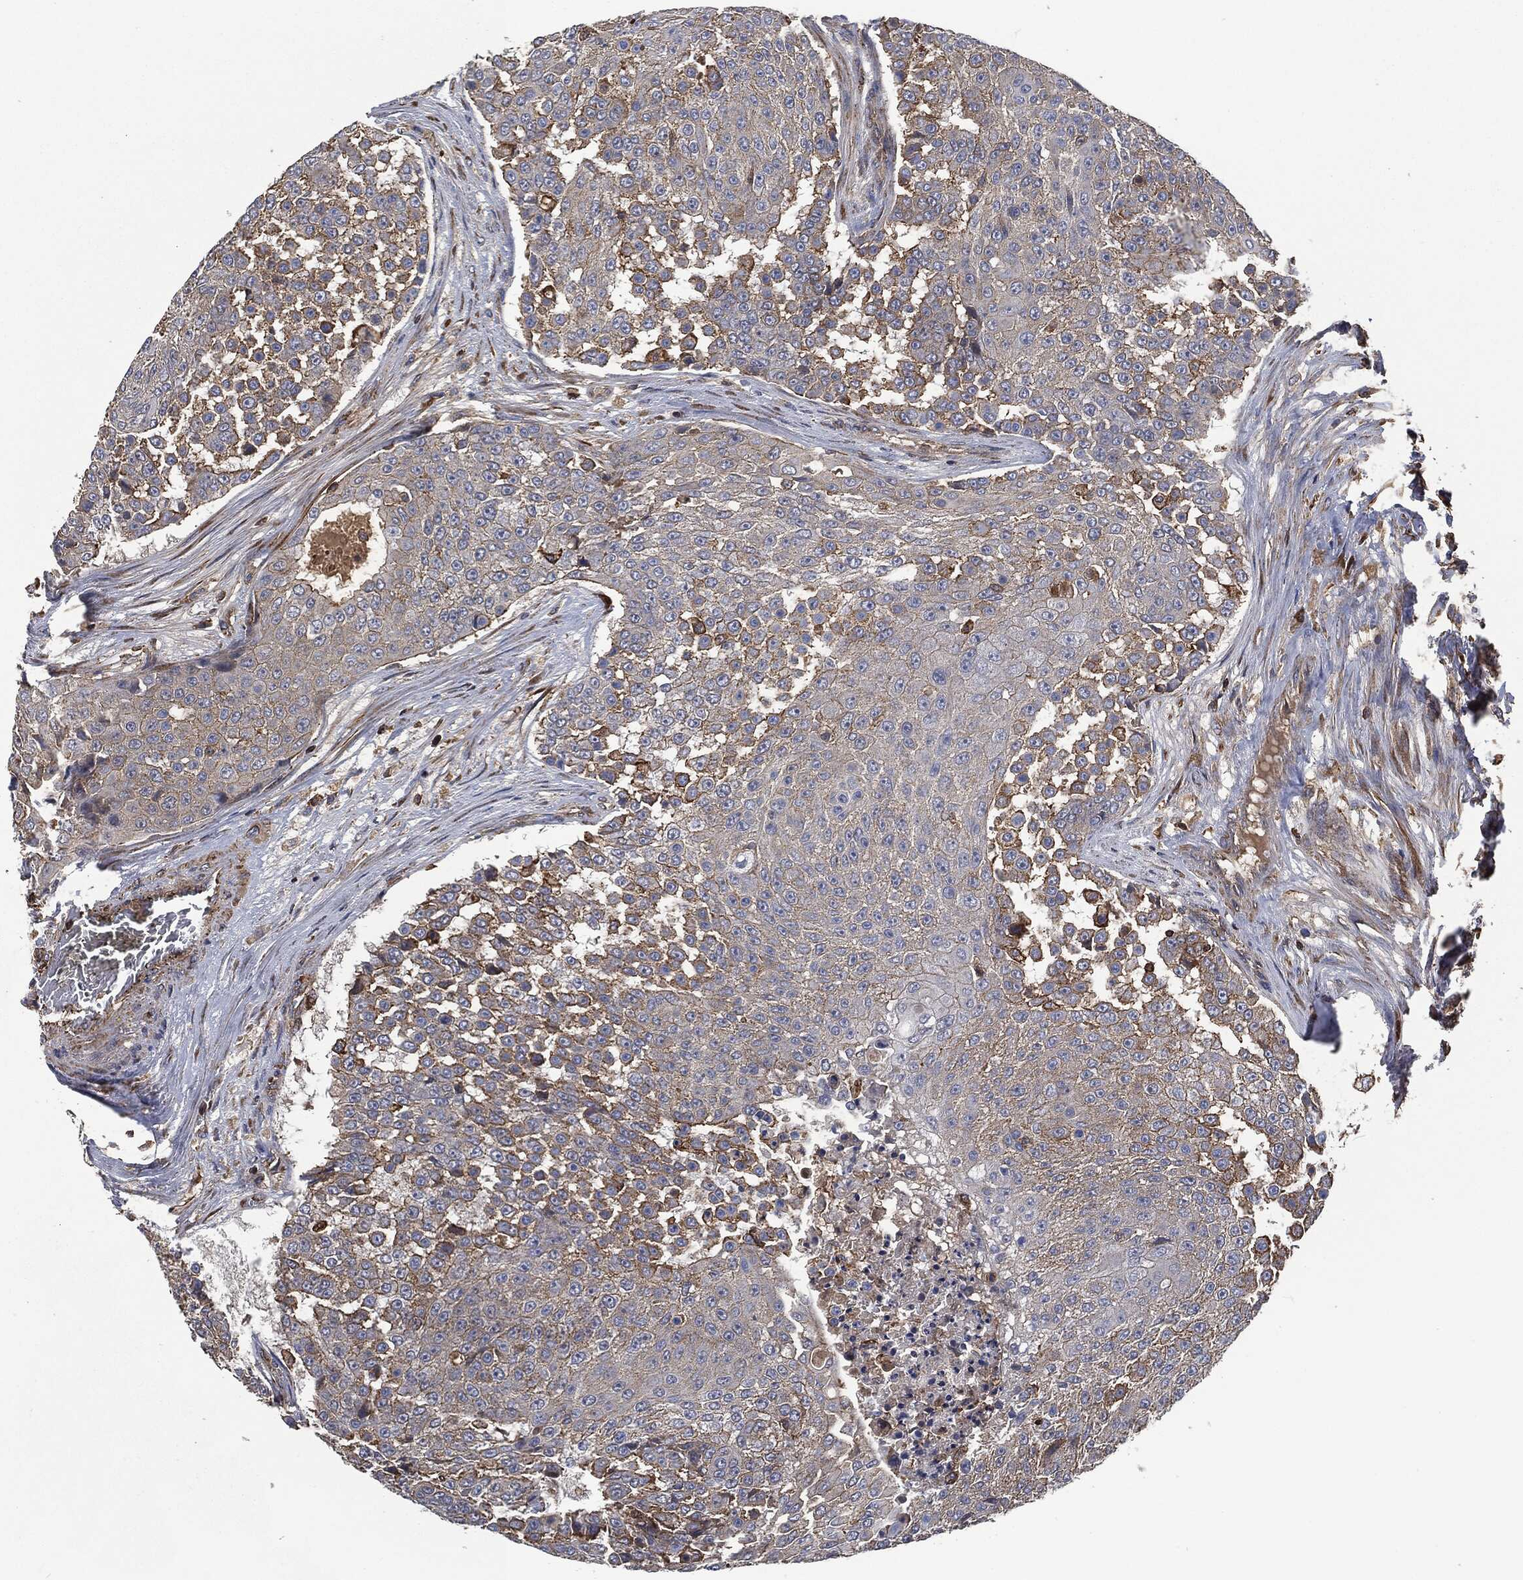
{"staining": {"intensity": "negative", "quantity": "none", "location": "none"}, "tissue": "urothelial cancer", "cell_type": "Tumor cells", "image_type": "cancer", "snomed": [{"axis": "morphology", "description": "Urothelial carcinoma, High grade"}, {"axis": "topography", "description": "Urinary bladder"}], "caption": "A micrograph of human urothelial cancer is negative for staining in tumor cells. The staining was performed using DAB (3,3'-diaminobenzidine) to visualize the protein expression in brown, while the nuclei were stained in blue with hematoxylin (Magnification: 20x).", "gene": "LGALS9", "patient": {"sex": "female", "age": 63}}